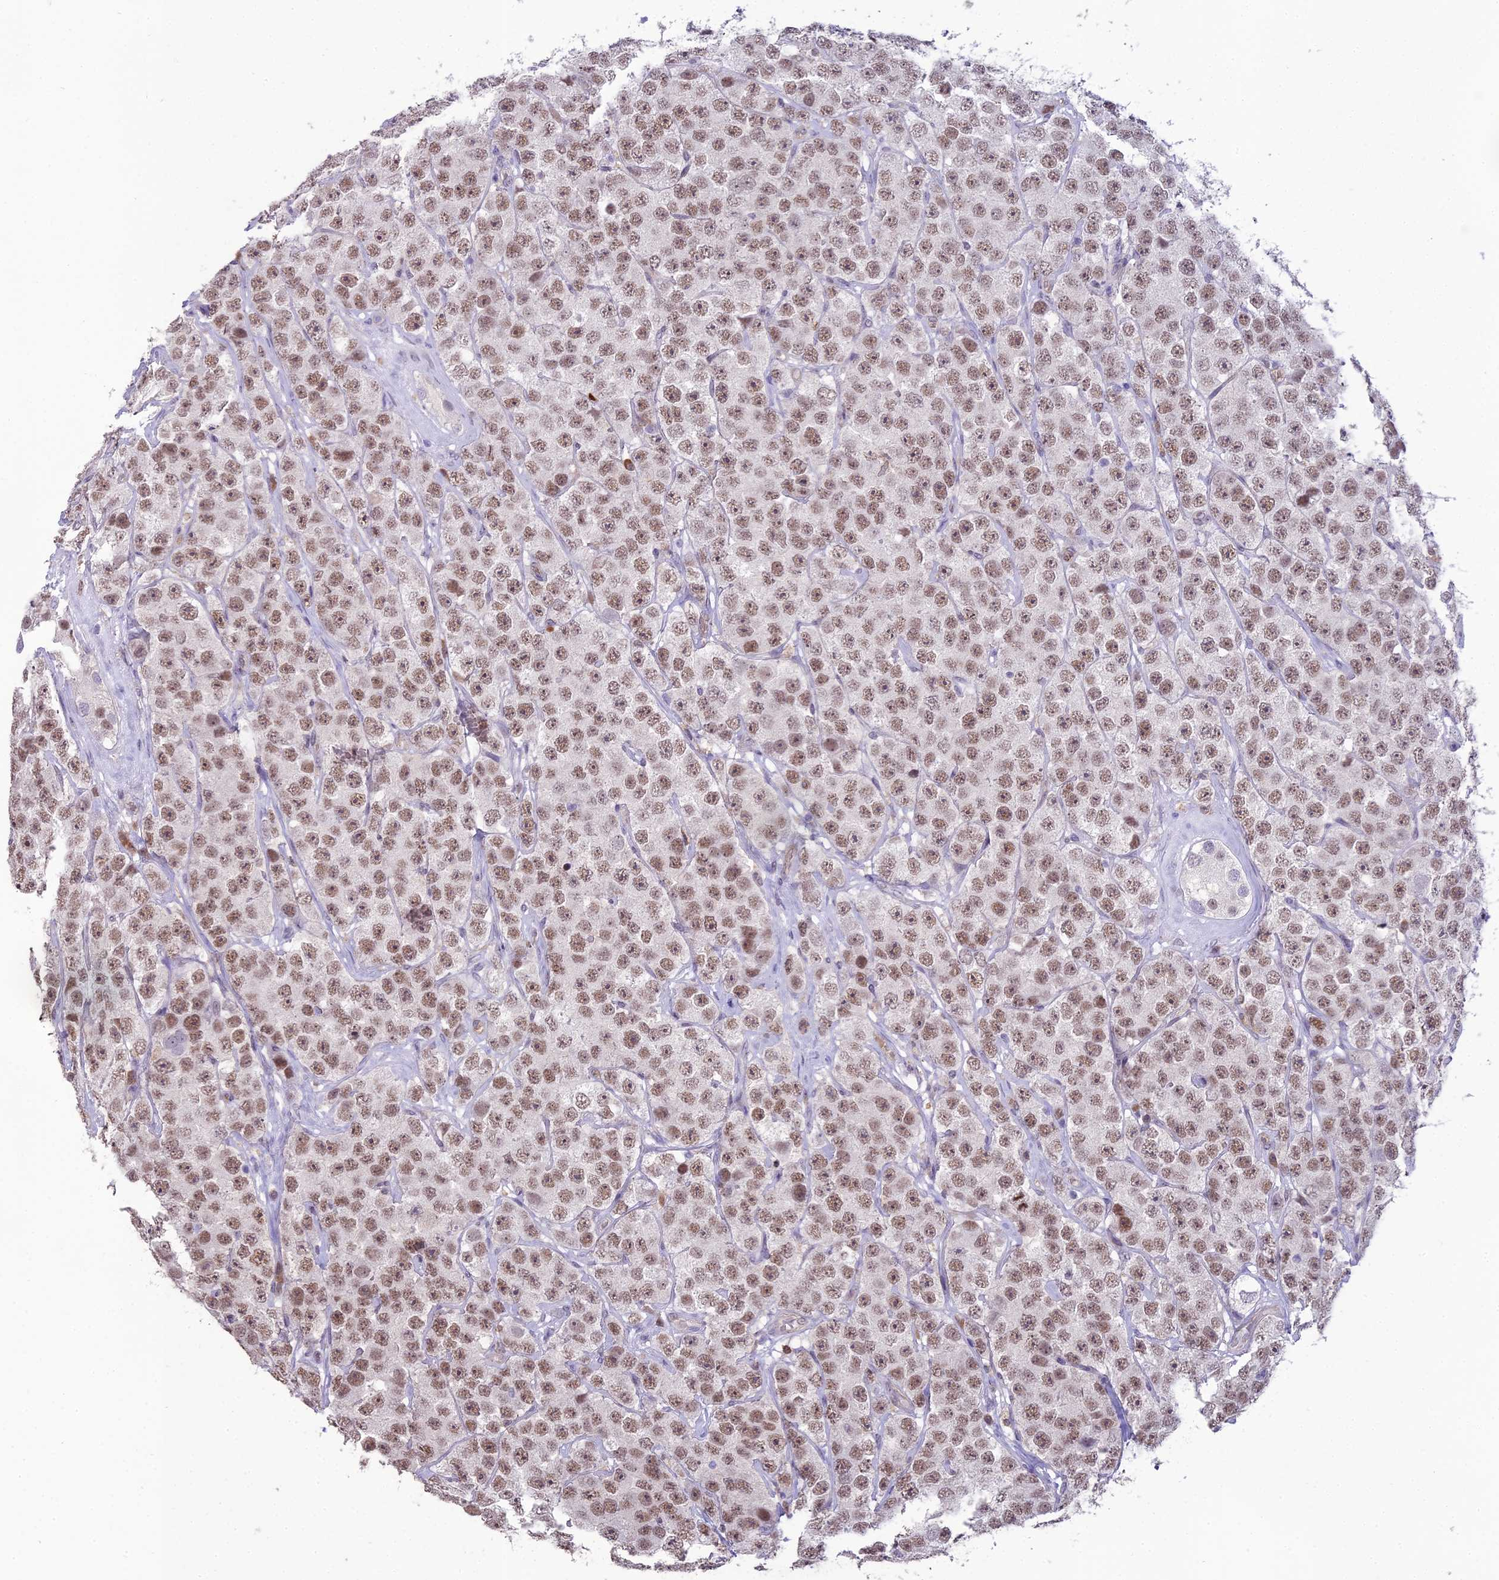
{"staining": {"intensity": "moderate", "quantity": ">75%", "location": "nuclear"}, "tissue": "testis cancer", "cell_type": "Tumor cells", "image_type": "cancer", "snomed": [{"axis": "morphology", "description": "Seminoma, NOS"}, {"axis": "topography", "description": "Testis"}], "caption": "Testis cancer (seminoma) stained for a protein (brown) exhibits moderate nuclear positive positivity in approximately >75% of tumor cells.", "gene": "BLNK", "patient": {"sex": "male", "age": 28}}